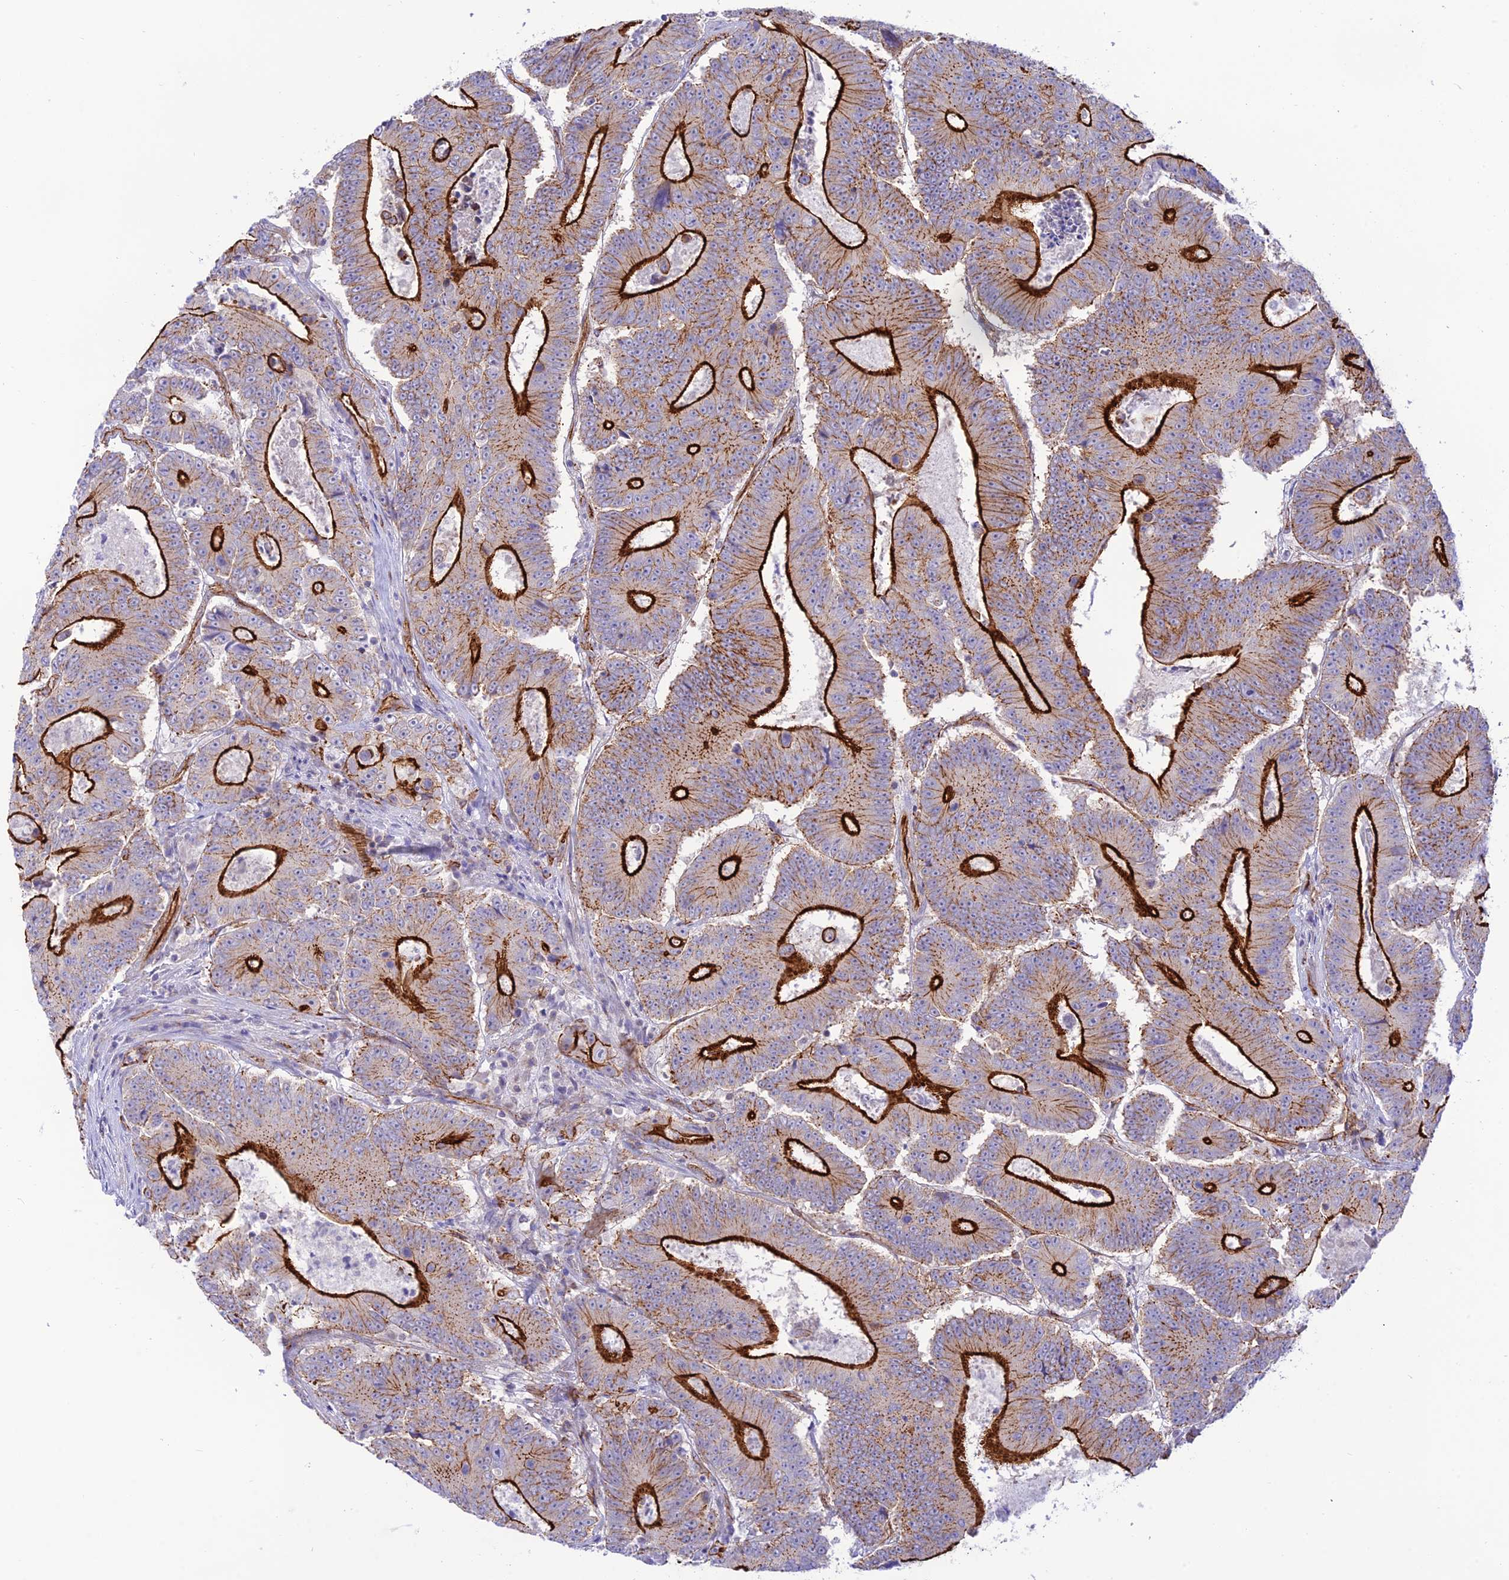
{"staining": {"intensity": "strong", "quantity": "25%-75%", "location": "cytoplasmic/membranous"}, "tissue": "colorectal cancer", "cell_type": "Tumor cells", "image_type": "cancer", "snomed": [{"axis": "morphology", "description": "Adenocarcinoma, NOS"}, {"axis": "topography", "description": "Colon"}], "caption": "Immunohistochemistry (IHC) image of colorectal adenocarcinoma stained for a protein (brown), which displays high levels of strong cytoplasmic/membranous expression in approximately 25%-75% of tumor cells.", "gene": "YPEL5", "patient": {"sex": "male", "age": 83}}